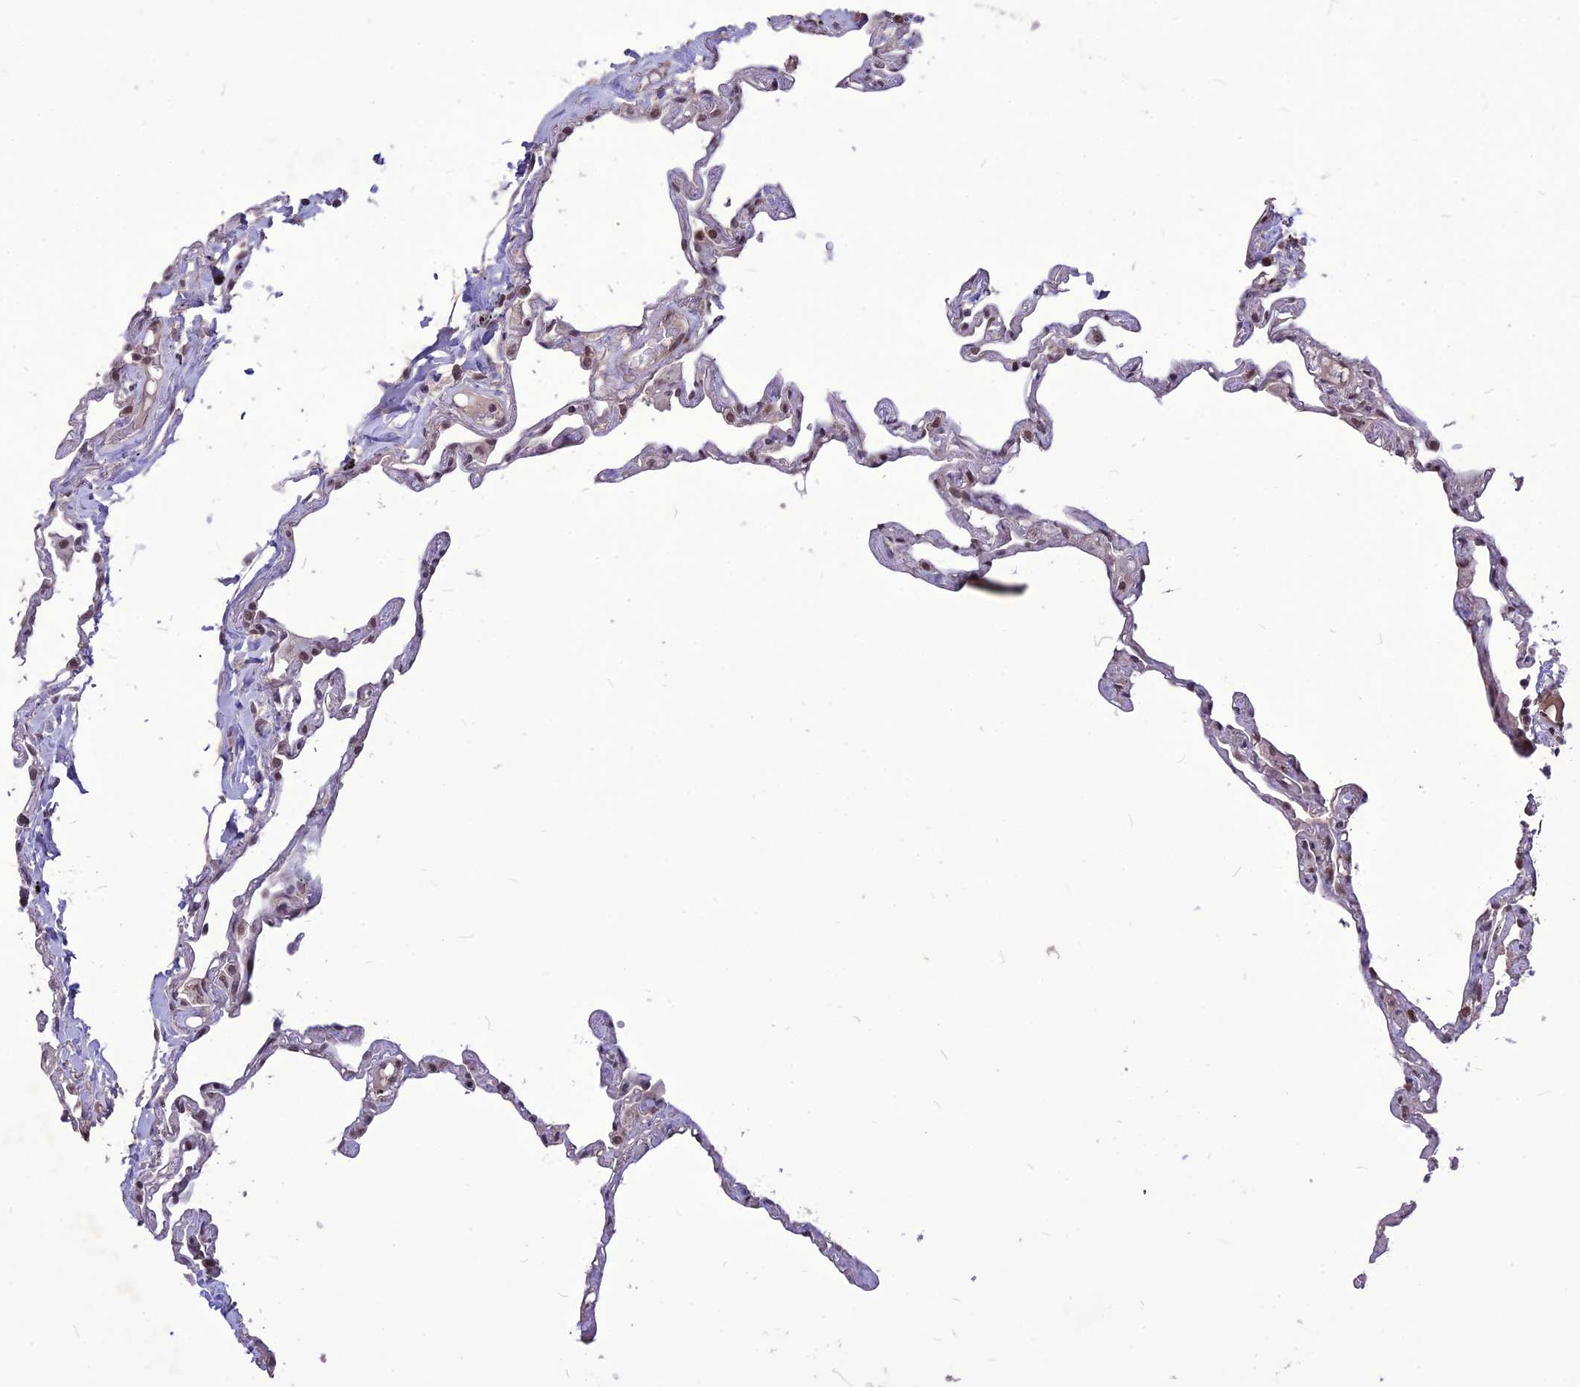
{"staining": {"intensity": "moderate", "quantity": "<25%", "location": "nuclear"}, "tissue": "lung", "cell_type": "Alveolar cells", "image_type": "normal", "snomed": [{"axis": "morphology", "description": "Normal tissue, NOS"}, {"axis": "topography", "description": "Lung"}], "caption": "Brown immunohistochemical staining in normal lung exhibits moderate nuclear staining in approximately <25% of alveolar cells.", "gene": "DIS3", "patient": {"sex": "female", "age": 67}}